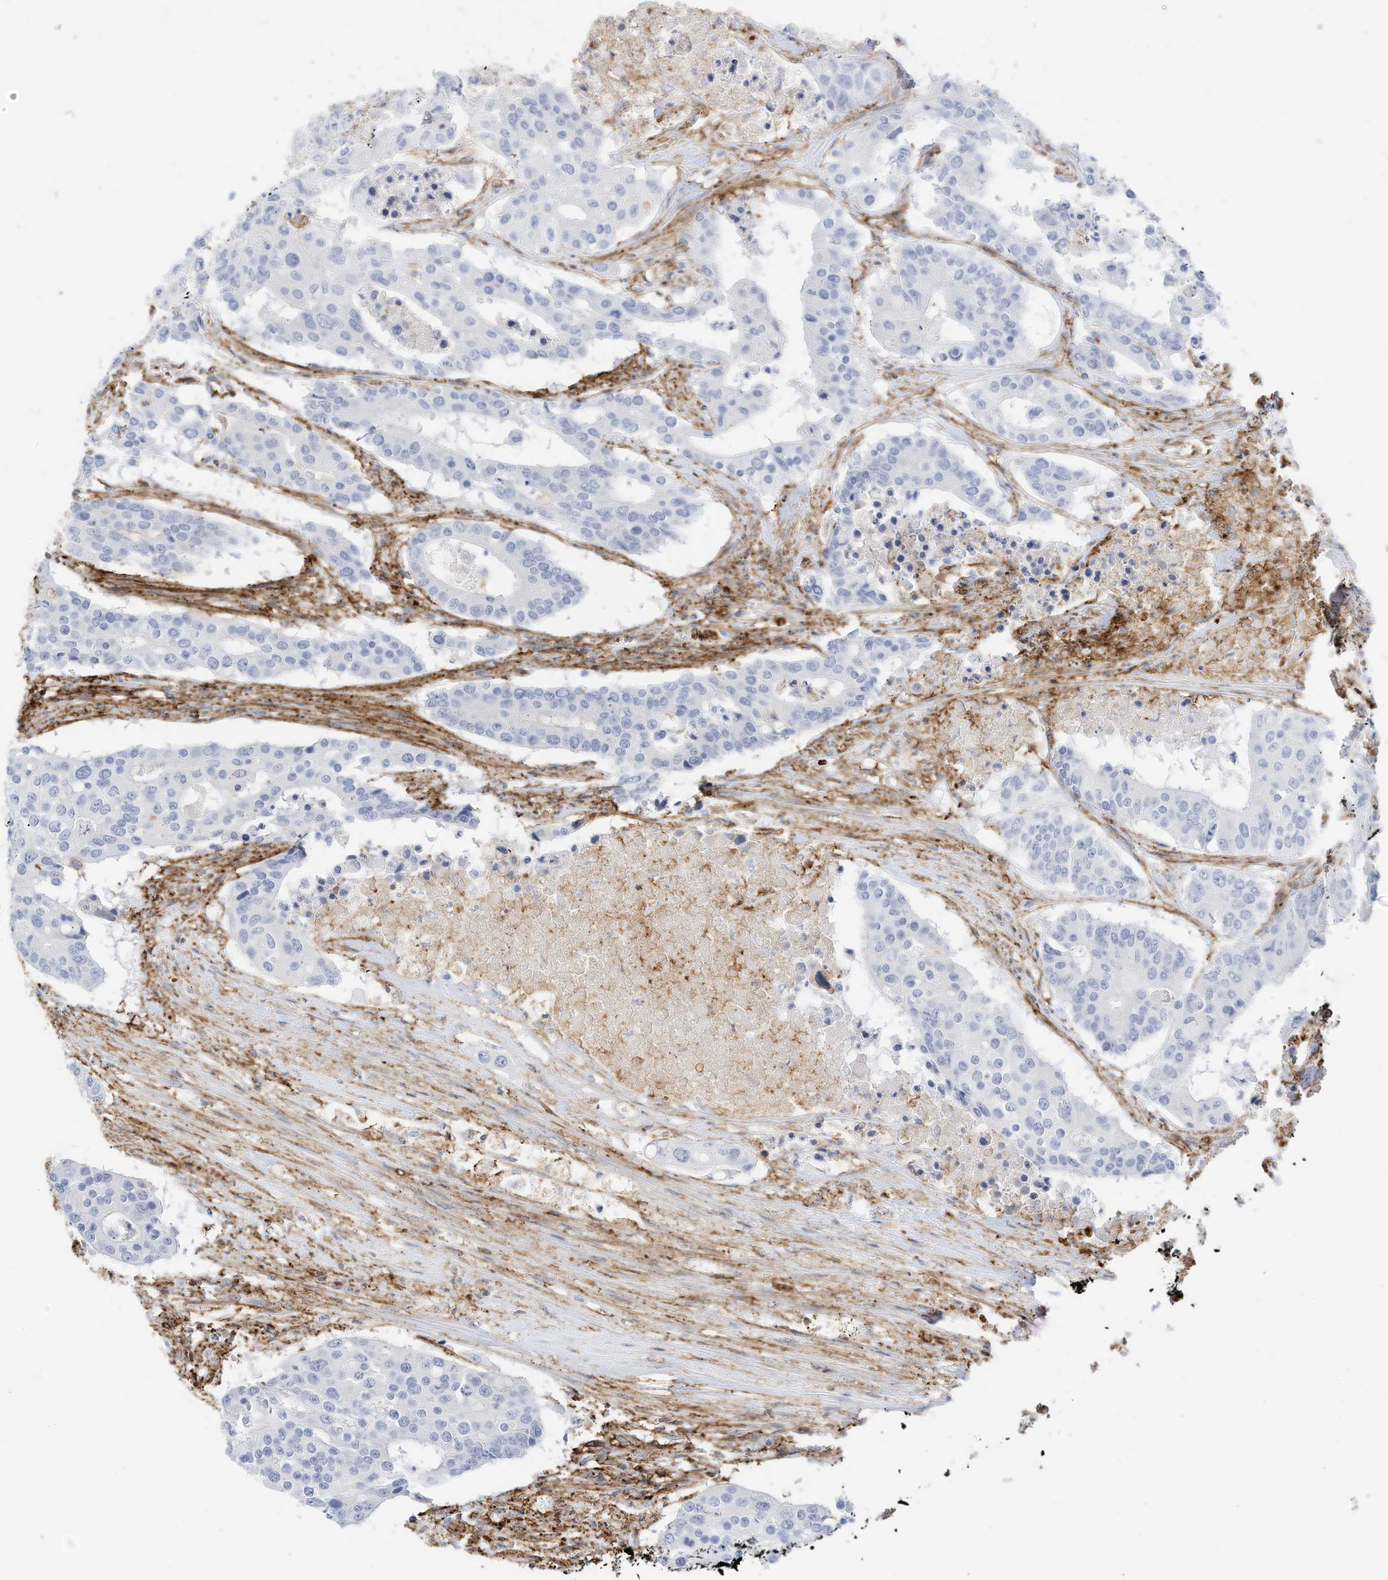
{"staining": {"intensity": "negative", "quantity": "none", "location": "none"}, "tissue": "colorectal cancer", "cell_type": "Tumor cells", "image_type": "cancer", "snomed": [{"axis": "morphology", "description": "Adenocarcinoma, NOS"}, {"axis": "topography", "description": "Colon"}], "caption": "The IHC histopathology image has no significant expression in tumor cells of colorectal cancer (adenocarcinoma) tissue. (DAB (3,3'-diaminobenzidine) immunohistochemistry visualized using brightfield microscopy, high magnification).", "gene": "TXNDC9", "patient": {"sex": "male", "age": 77}}